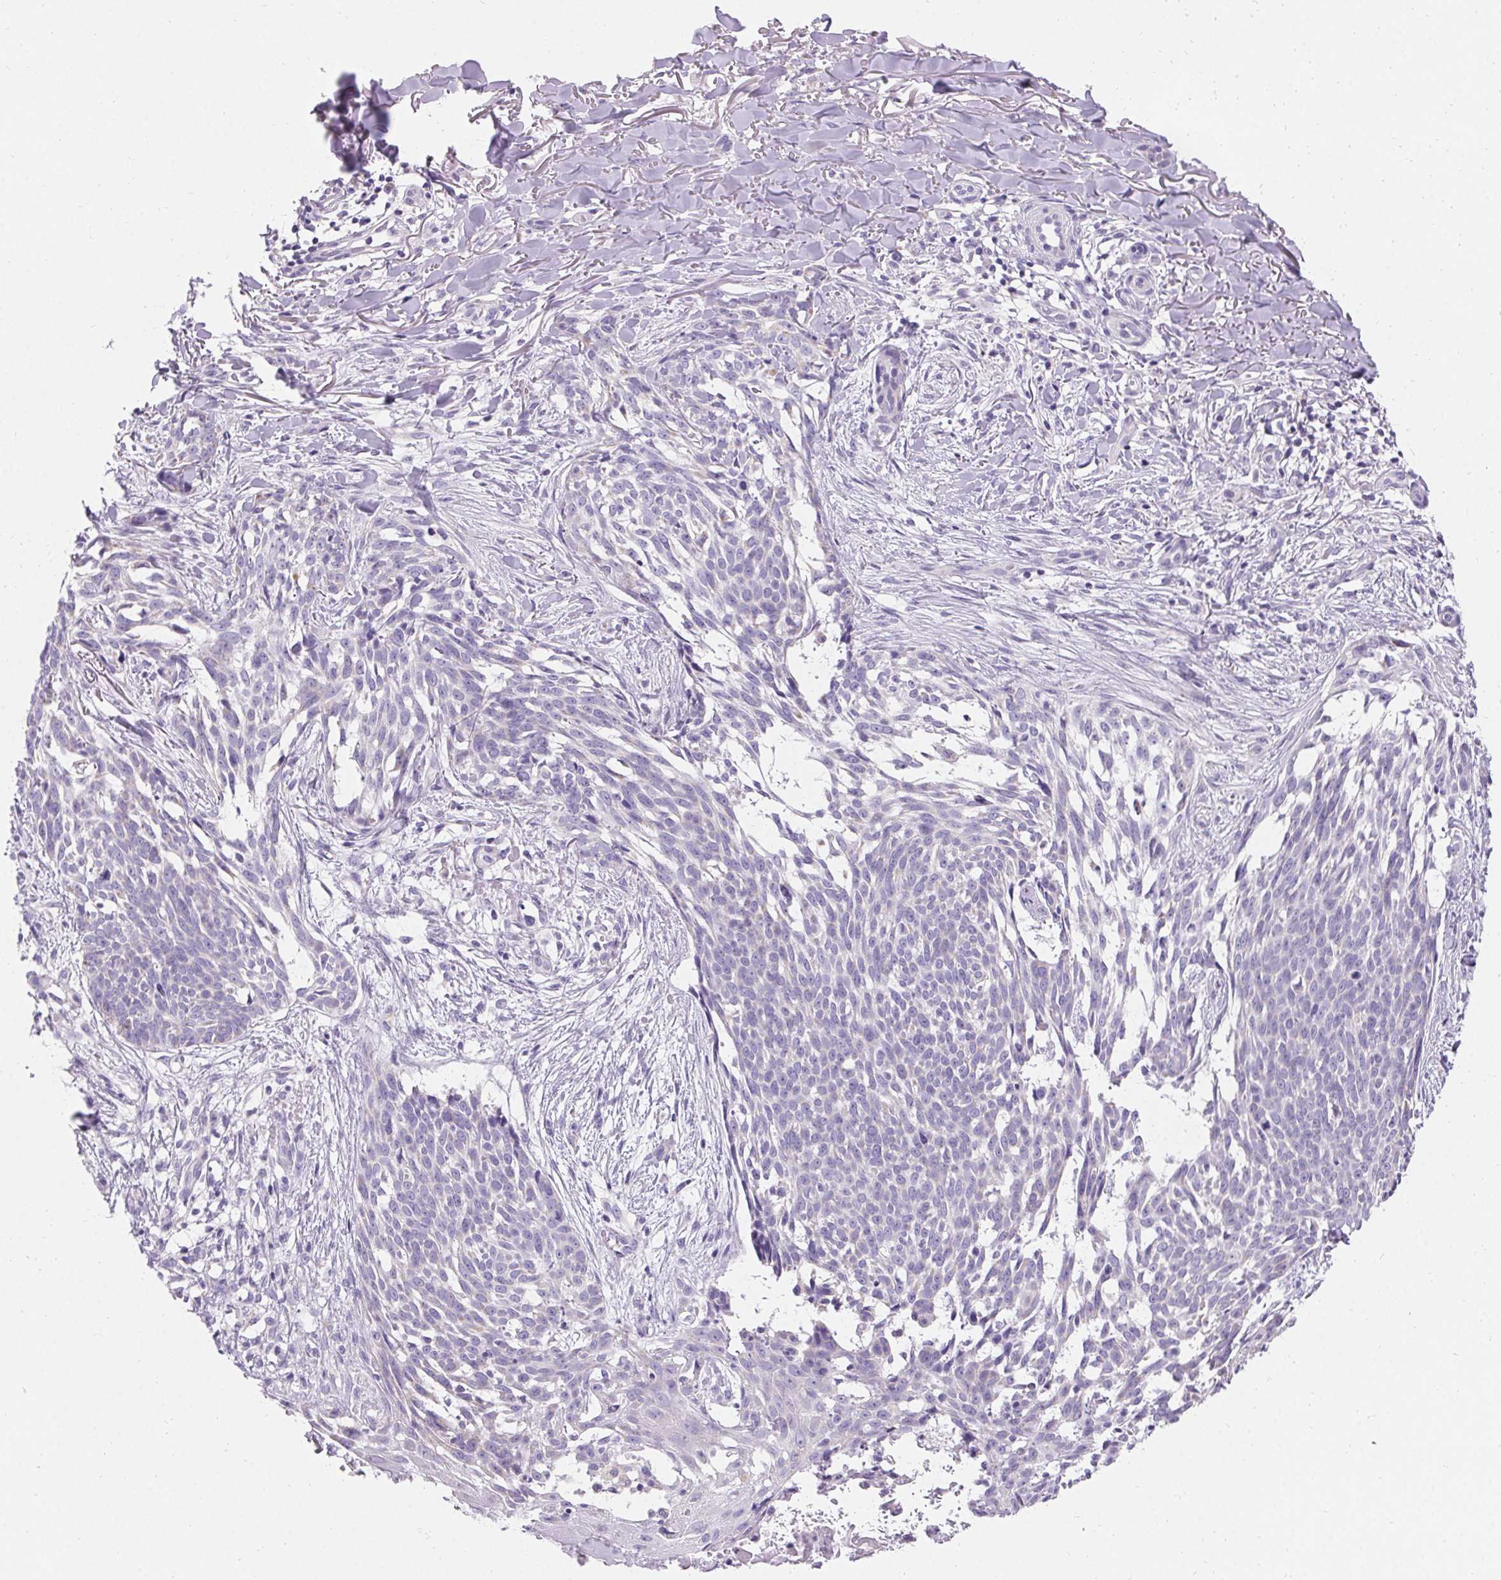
{"staining": {"intensity": "negative", "quantity": "none", "location": "none"}, "tissue": "skin cancer", "cell_type": "Tumor cells", "image_type": "cancer", "snomed": [{"axis": "morphology", "description": "Basal cell carcinoma"}, {"axis": "topography", "description": "Skin"}], "caption": "Micrograph shows no protein positivity in tumor cells of basal cell carcinoma (skin) tissue.", "gene": "ASGR2", "patient": {"sex": "male", "age": 88}}